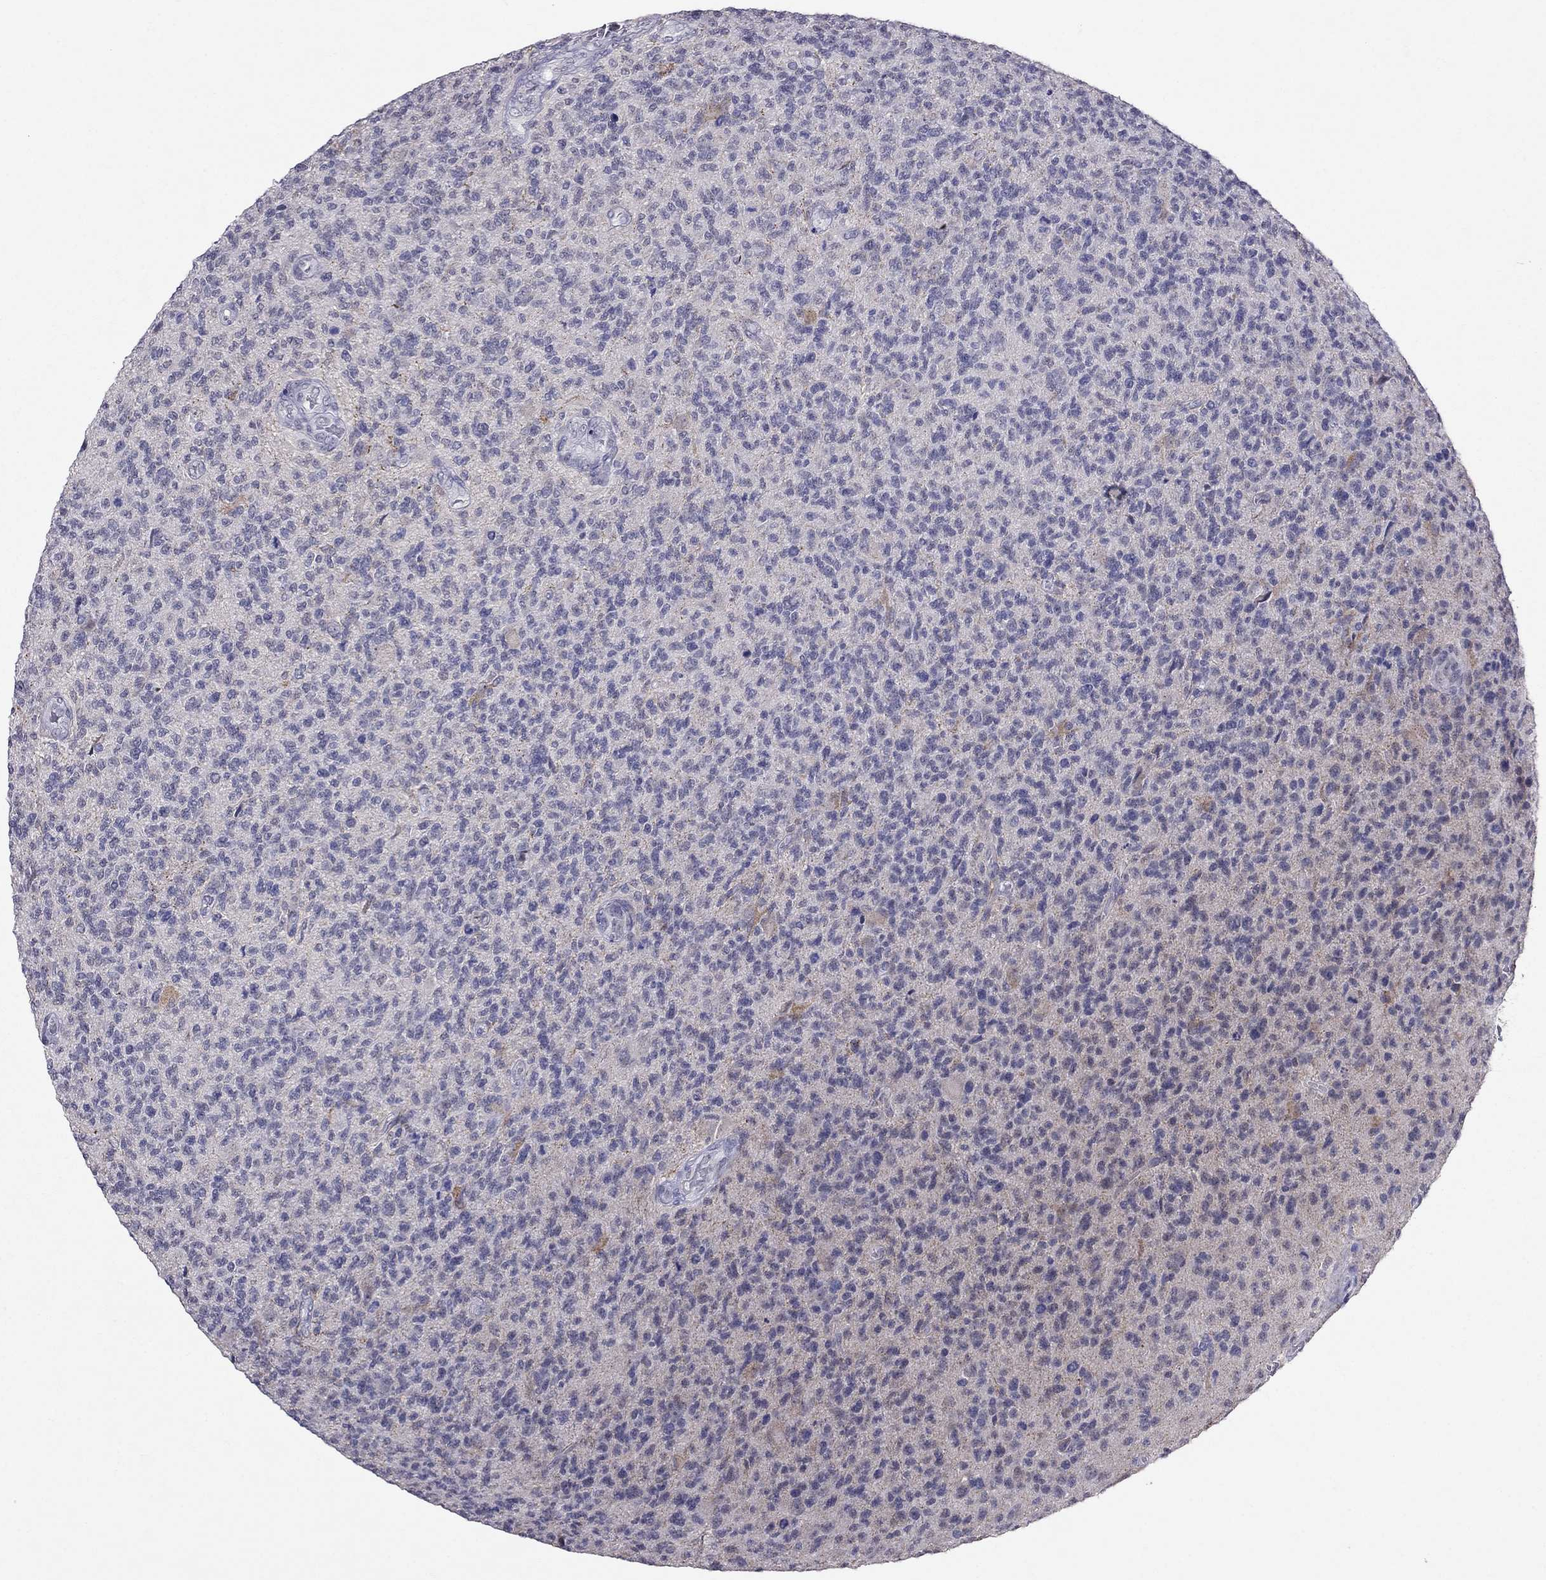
{"staining": {"intensity": "negative", "quantity": "none", "location": "none"}, "tissue": "glioma", "cell_type": "Tumor cells", "image_type": "cancer", "snomed": [{"axis": "morphology", "description": "Glioma, malignant, High grade"}, {"axis": "topography", "description": "Brain"}], "caption": "A high-resolution image shows IHC staining of glioma, which demonstrates no significant expression in tumor cells.", "gene": "MYO3B", "patient": {"sex": "male", "age": 56}}